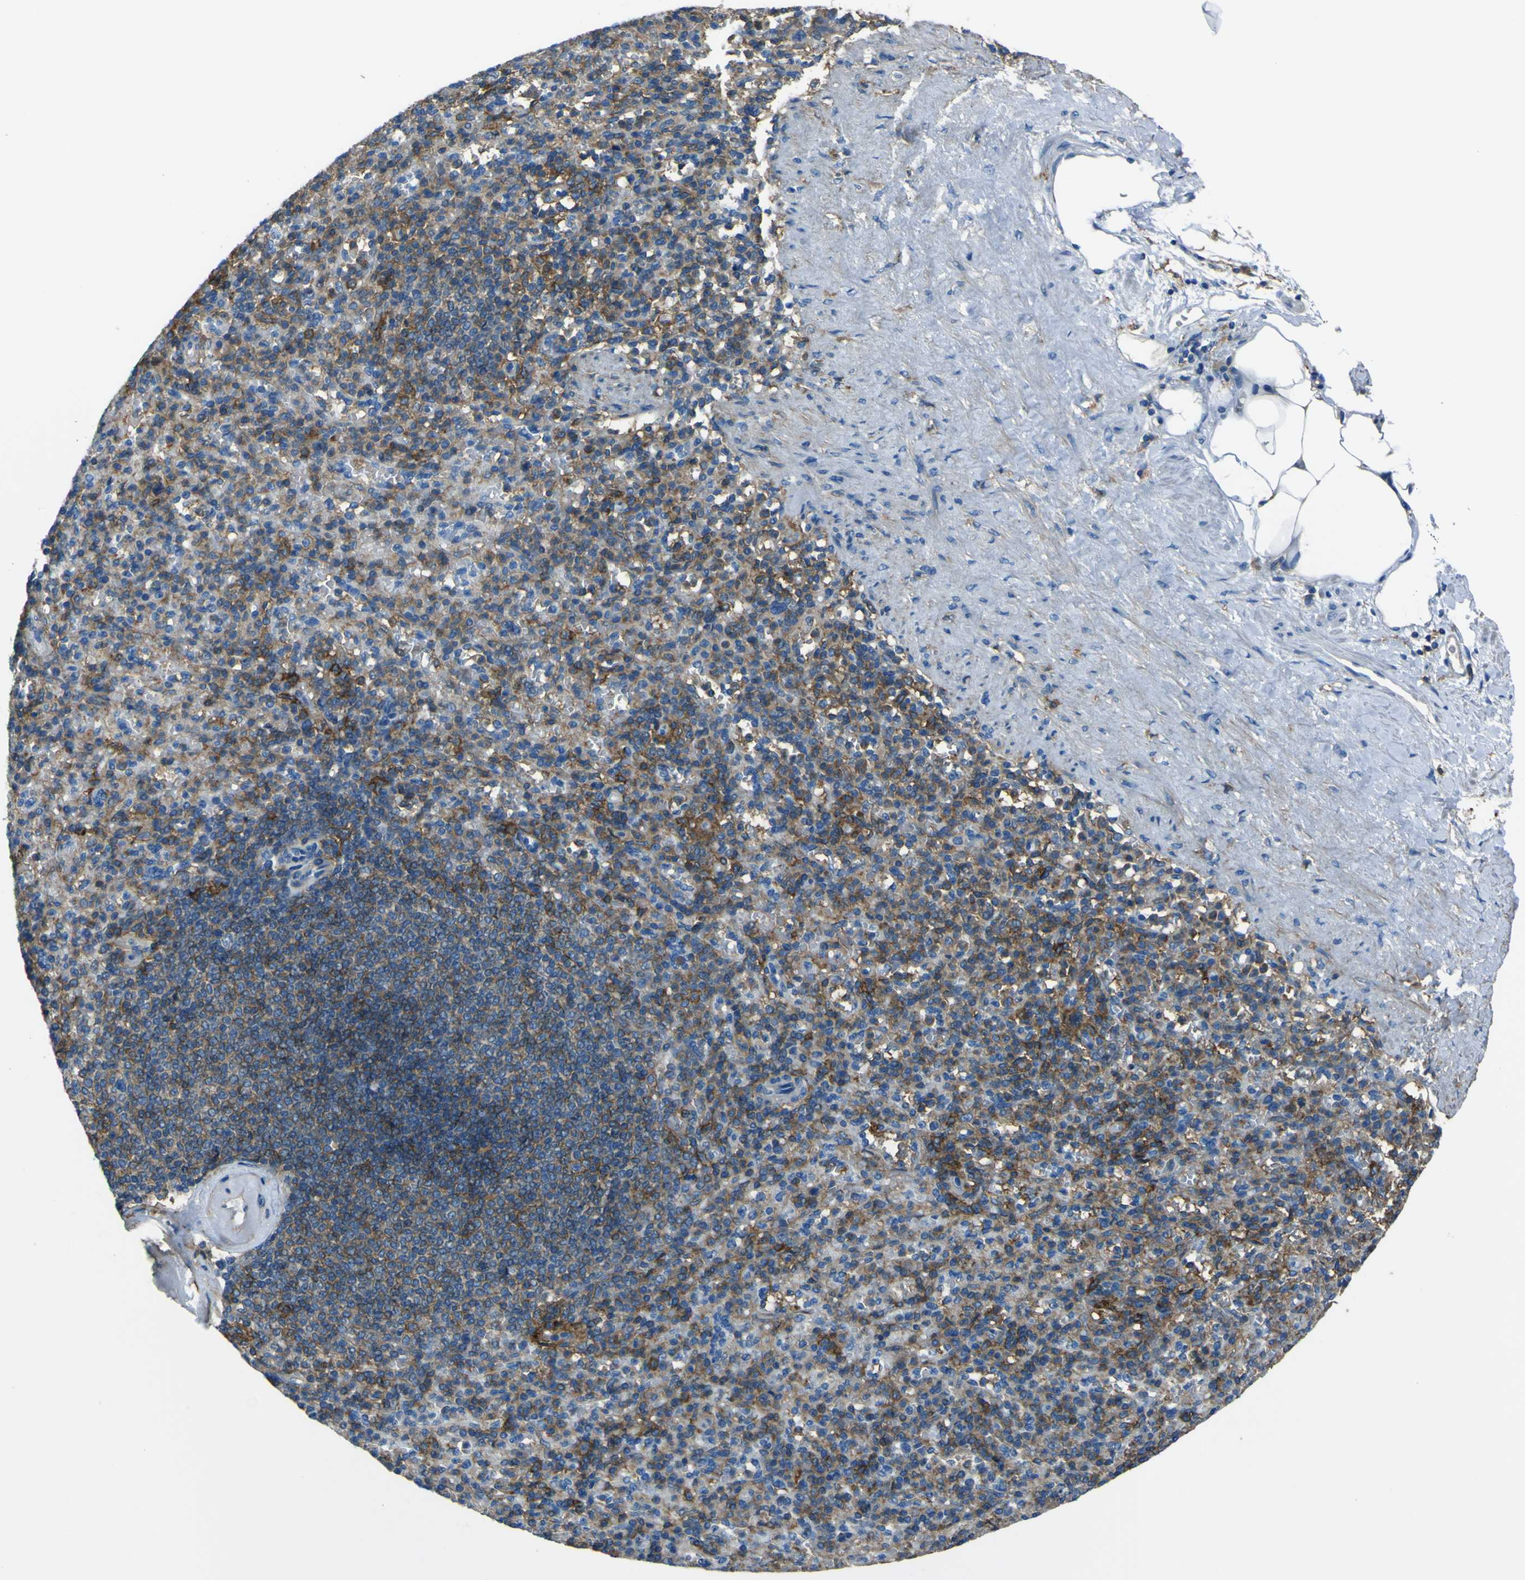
{"staining": {"intensity": "moderate", "quantity": "25%-75%", "location": "cytoplasmic/membranous"}, "tissue": "spleen", "cell_type": "Cells in red pulp", "image_type": "normal", "snomed": [{"axis": "morphology", "description": "Normal tissue, NOS"}, {"axis": "topography", "description": "Spleen"}], "caption": "Protein expression analysis of unremarkable spleen displays moderate cytoplasmic/membranous staining in approximately 25%-75% of cells in red pulp. (IHC, brightfield microscopy, high magnification).", "gene": "LAIR1", "patient": {"sex": "female", "age": 74}}